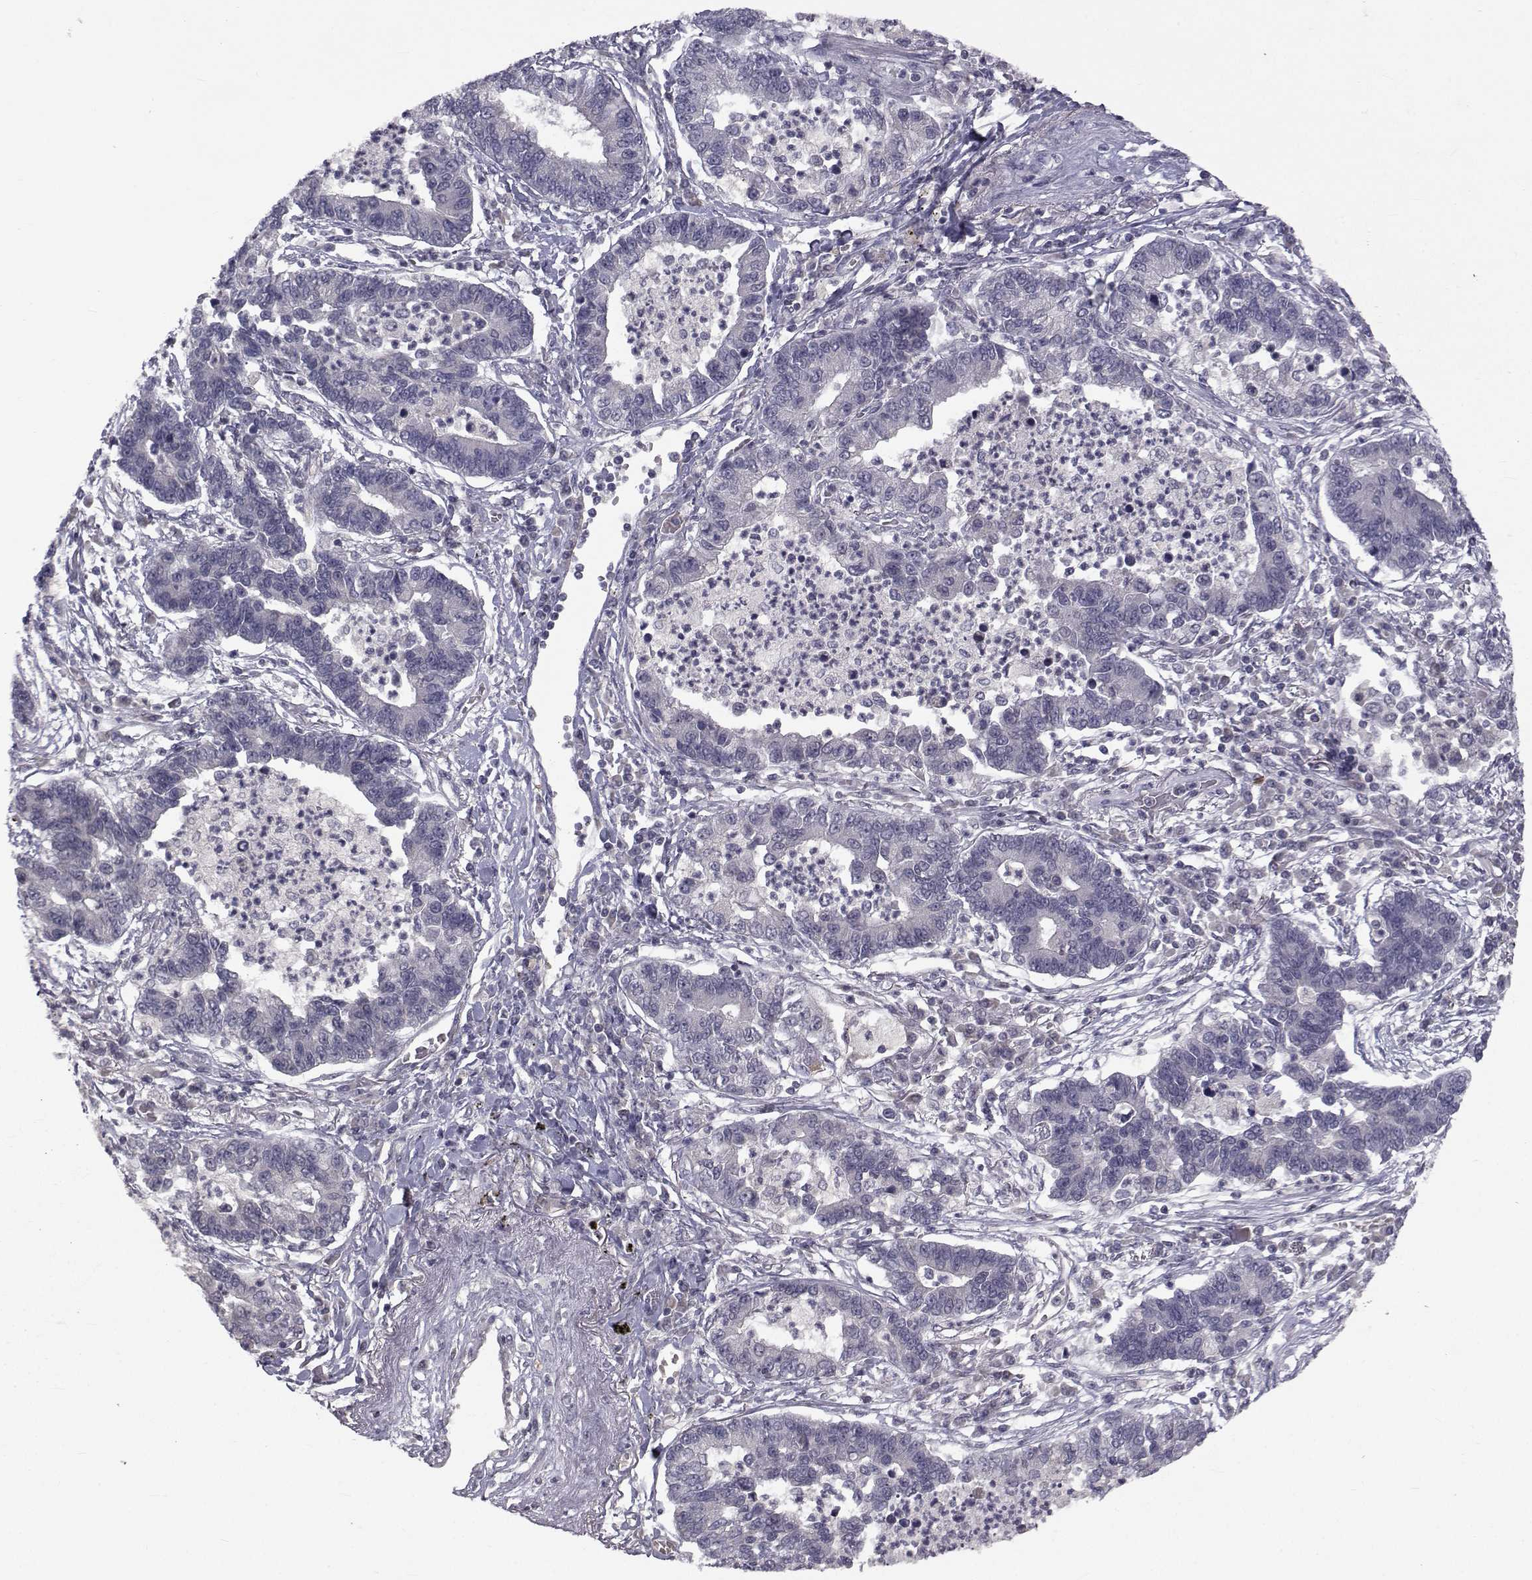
{"staining": {"intensity": "negative", "quantity": "none", "location": "none"}, "tissue": "lung cancer", "cell_type": "Tumor cells", "image_type": "cancer", "snomed": [{"axis": "morphology", "description": "Adenocarcinoma, NOS"}, {"axis": "topography", "description": "Lung"}], "caption": "High power microscopy image of an IHC micrograph of lung adenocarcinoma, revealing no significant staining in tumor cells.", "gene": "FDXR", "patient": {"sex": "female", "age": 57}}